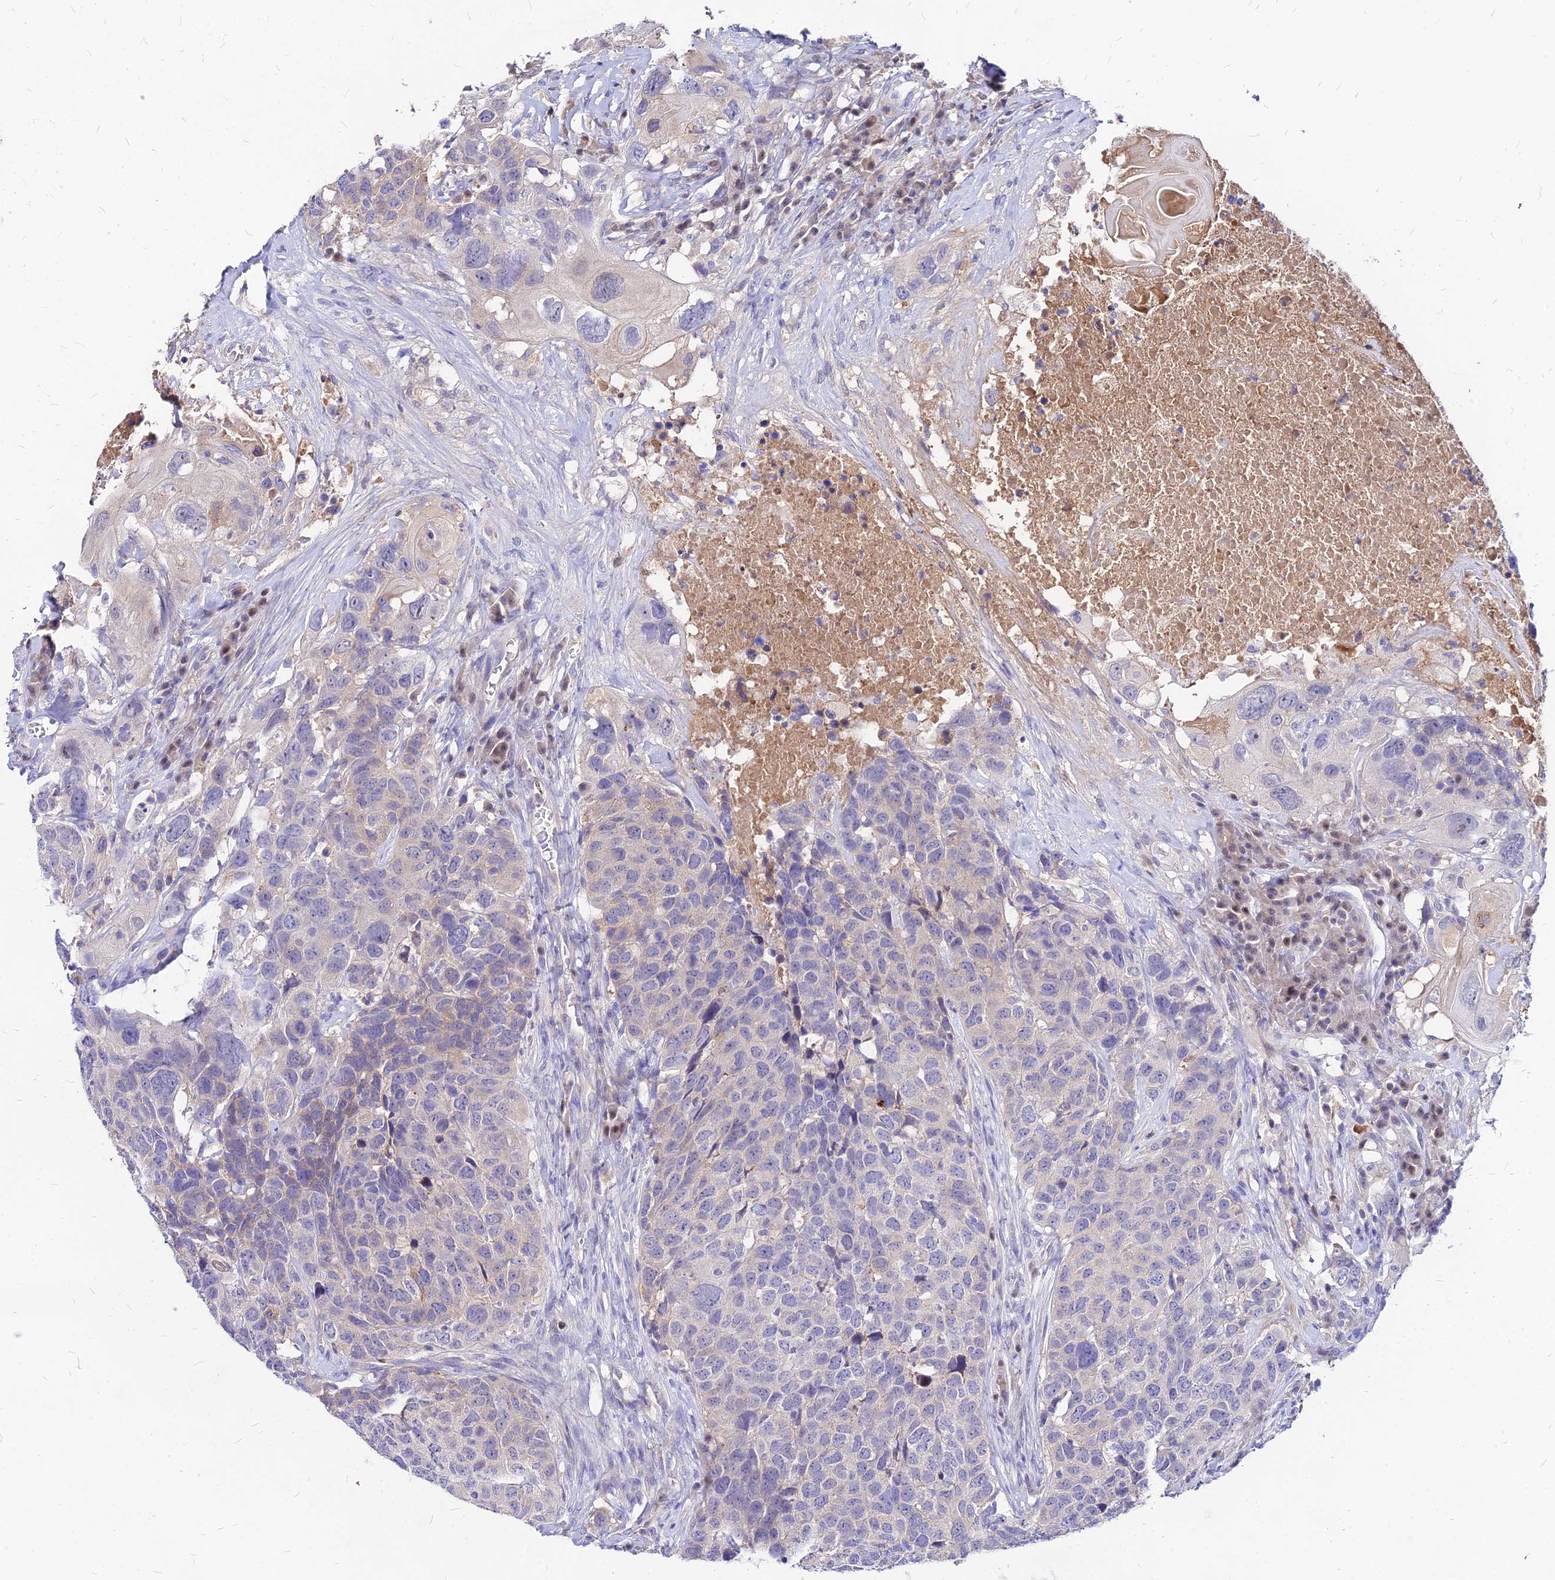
{"staining": {"intensity": "weak", "quantity": "<25%", "location": "cytoplasmic/membranous"}, "tissue": "head and neck cancer", "cell_type": "Tumor cells", "image_type": "cancer", "snomed": [{"axis": "morphology", "description": "Squamous cell carcinoma, NOS"}, {"axis": "topography", "description": "Head-Neck"}], "caption": "Immunohistochemistry (IHC) micrograph of squamous cell carcinoma (head and neck) stained for a protein (brown), which shows no positivity in tumor cells.", "gene": "ACSM6", "patient": {"sex": "male", "age": 66}}